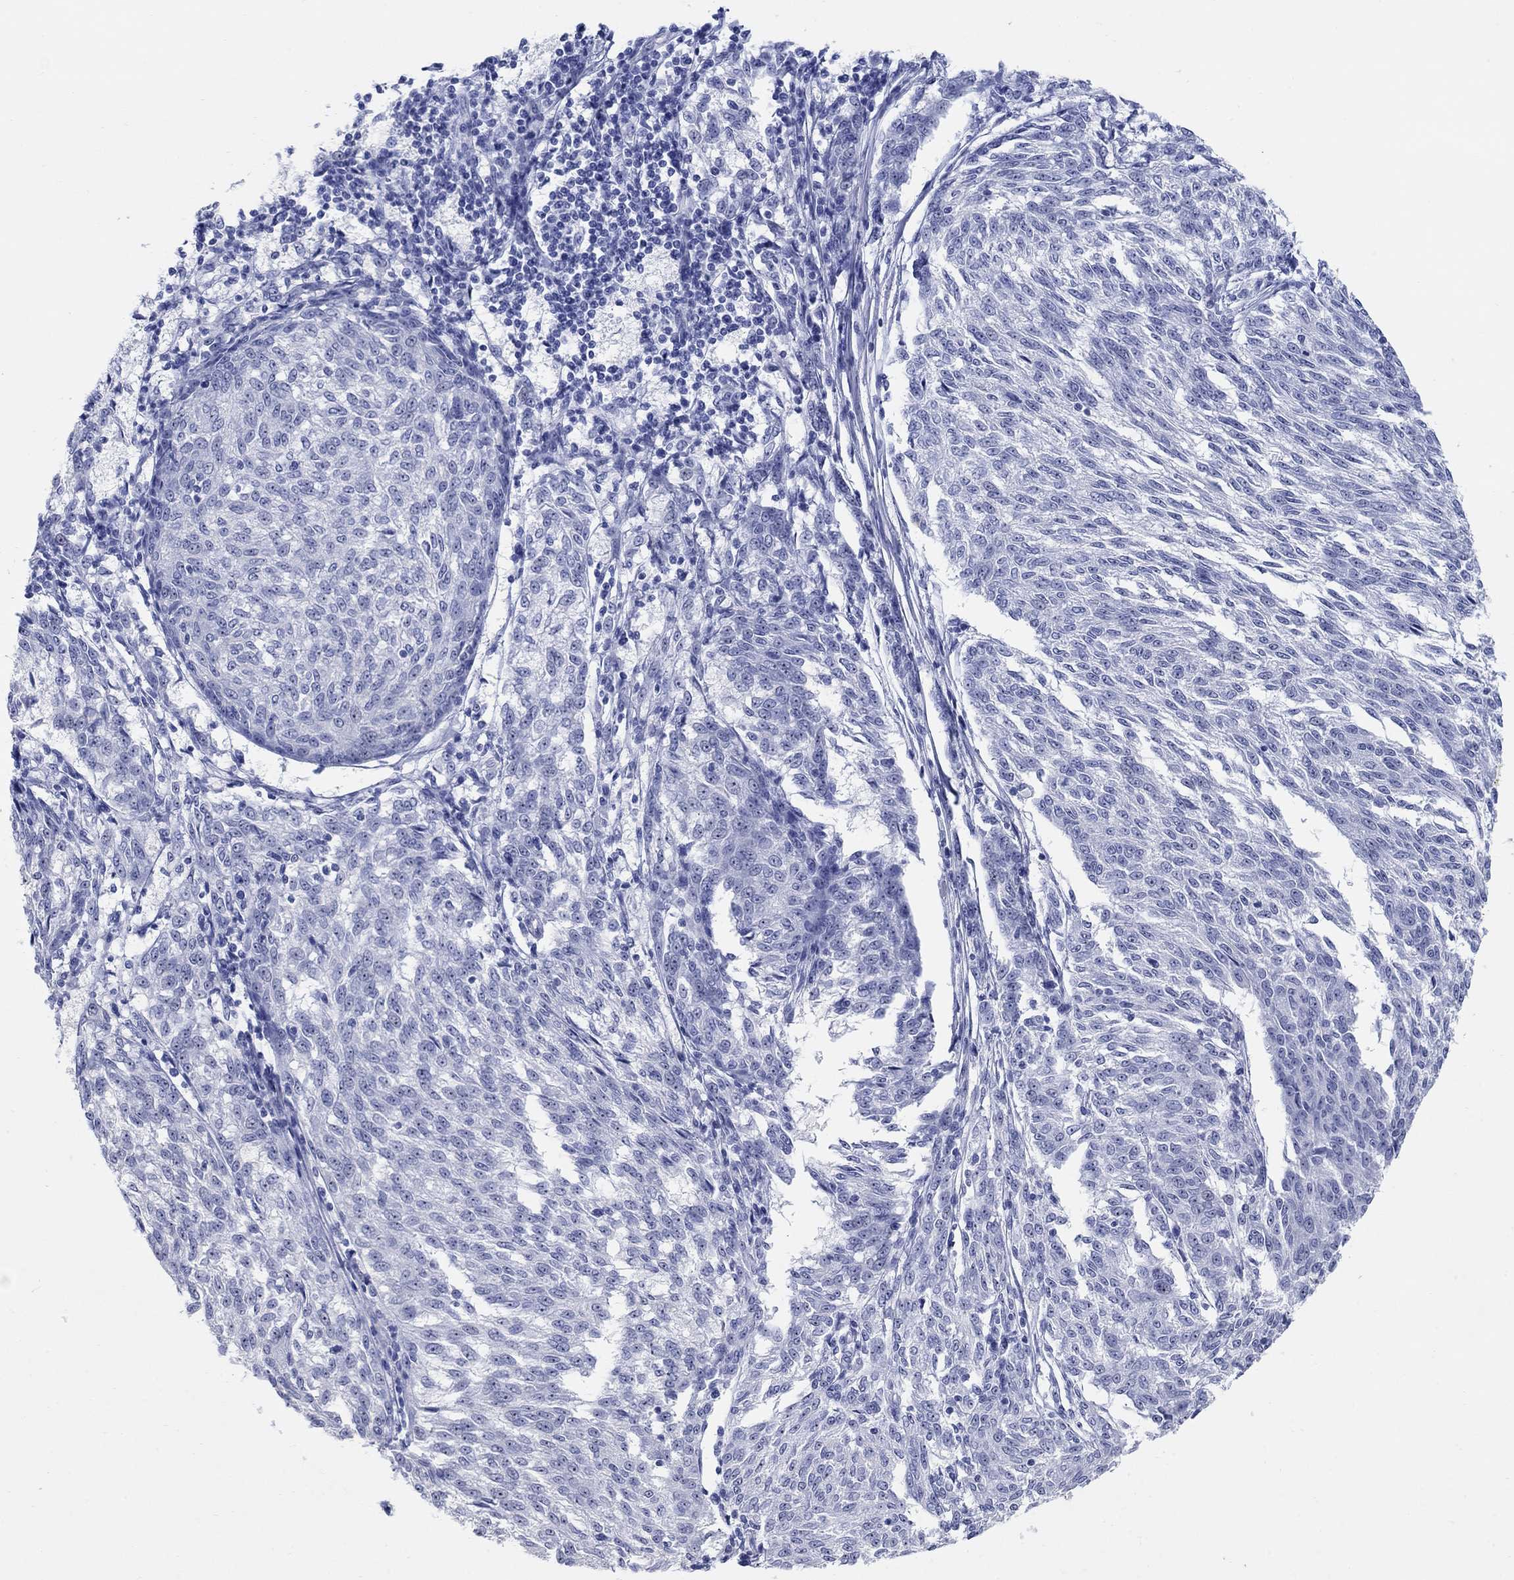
{"staining": {"intensity": "negative", "quantity": "none", "location": "none"}, "tissue": "melanoma", "cell_type": "Tumor cells", "image_type": "cancer", "snomed": [{"axis": "morphology", "description": "Malignant melanoma, NOS"}, {"axis": "topography", "description": "Skin"}], "caption": "Immunohistochemical staining of melanoma shows no significant expression in tumor cells.", "gene": "AKR1C2", "patient": {"sex": "female", "age": 72}}